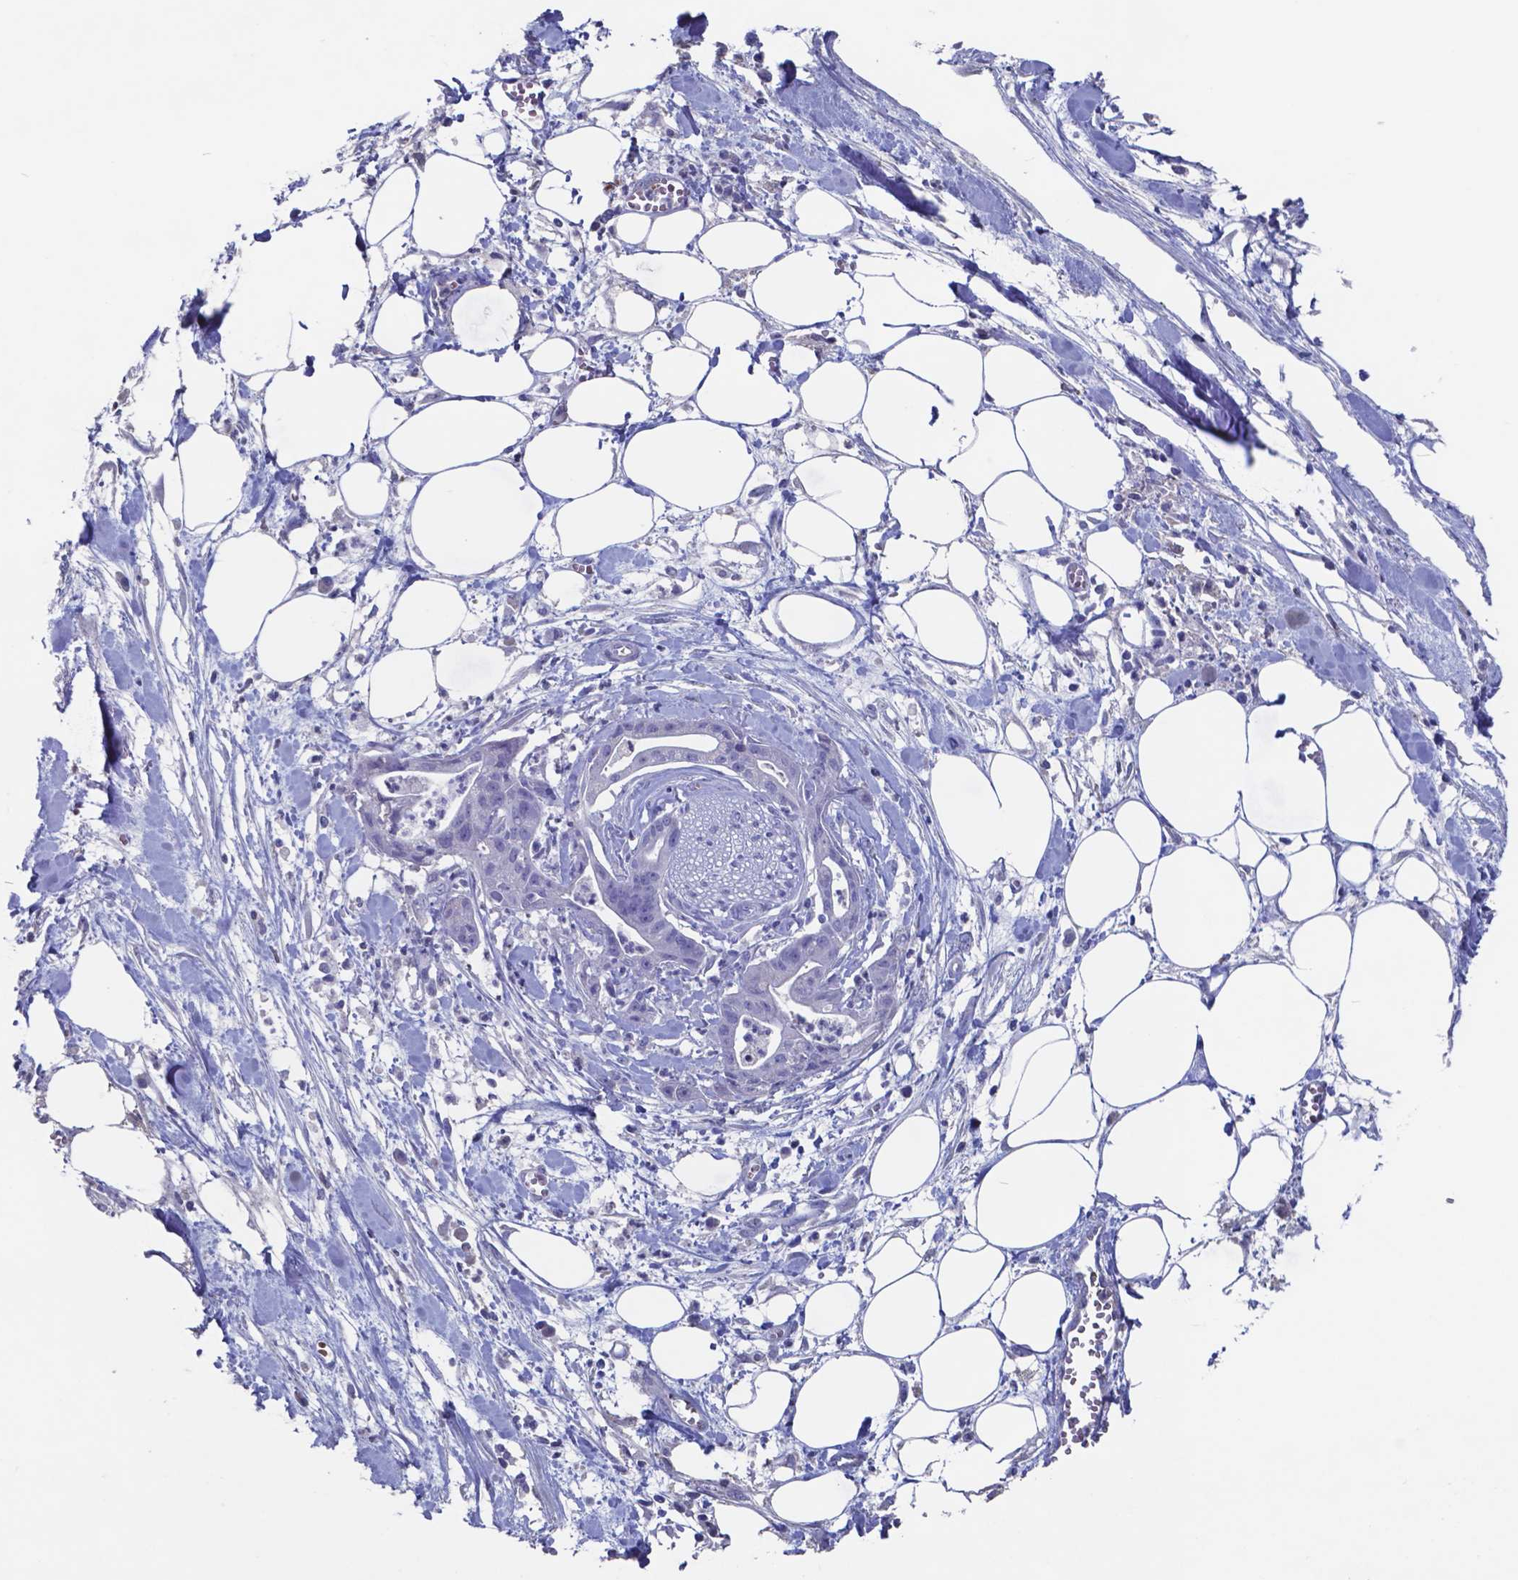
{"staining": {"intensity": "negative", "quantity": "none", "location": "none"}, "tissue": "pancreatic cancer", "cell_type": "Tumor cells", "image_type": "cancer", "snomed": [{"axis": "morphology", "description": "Normal tissue, NOS"}, {"axis": "morphology", "description": "Adenocarcinoma, NOS"}, {"axis": "topography", "description": "Lymph node"}, {"axis": "topography", "description": "Pancreas"}], "caption": "IHC of pancreatic cancer (adenocarcinoma) displays no expression in tumor cells.", "gene": "TTR", "patient": {"sex": "female", "age": 58}}